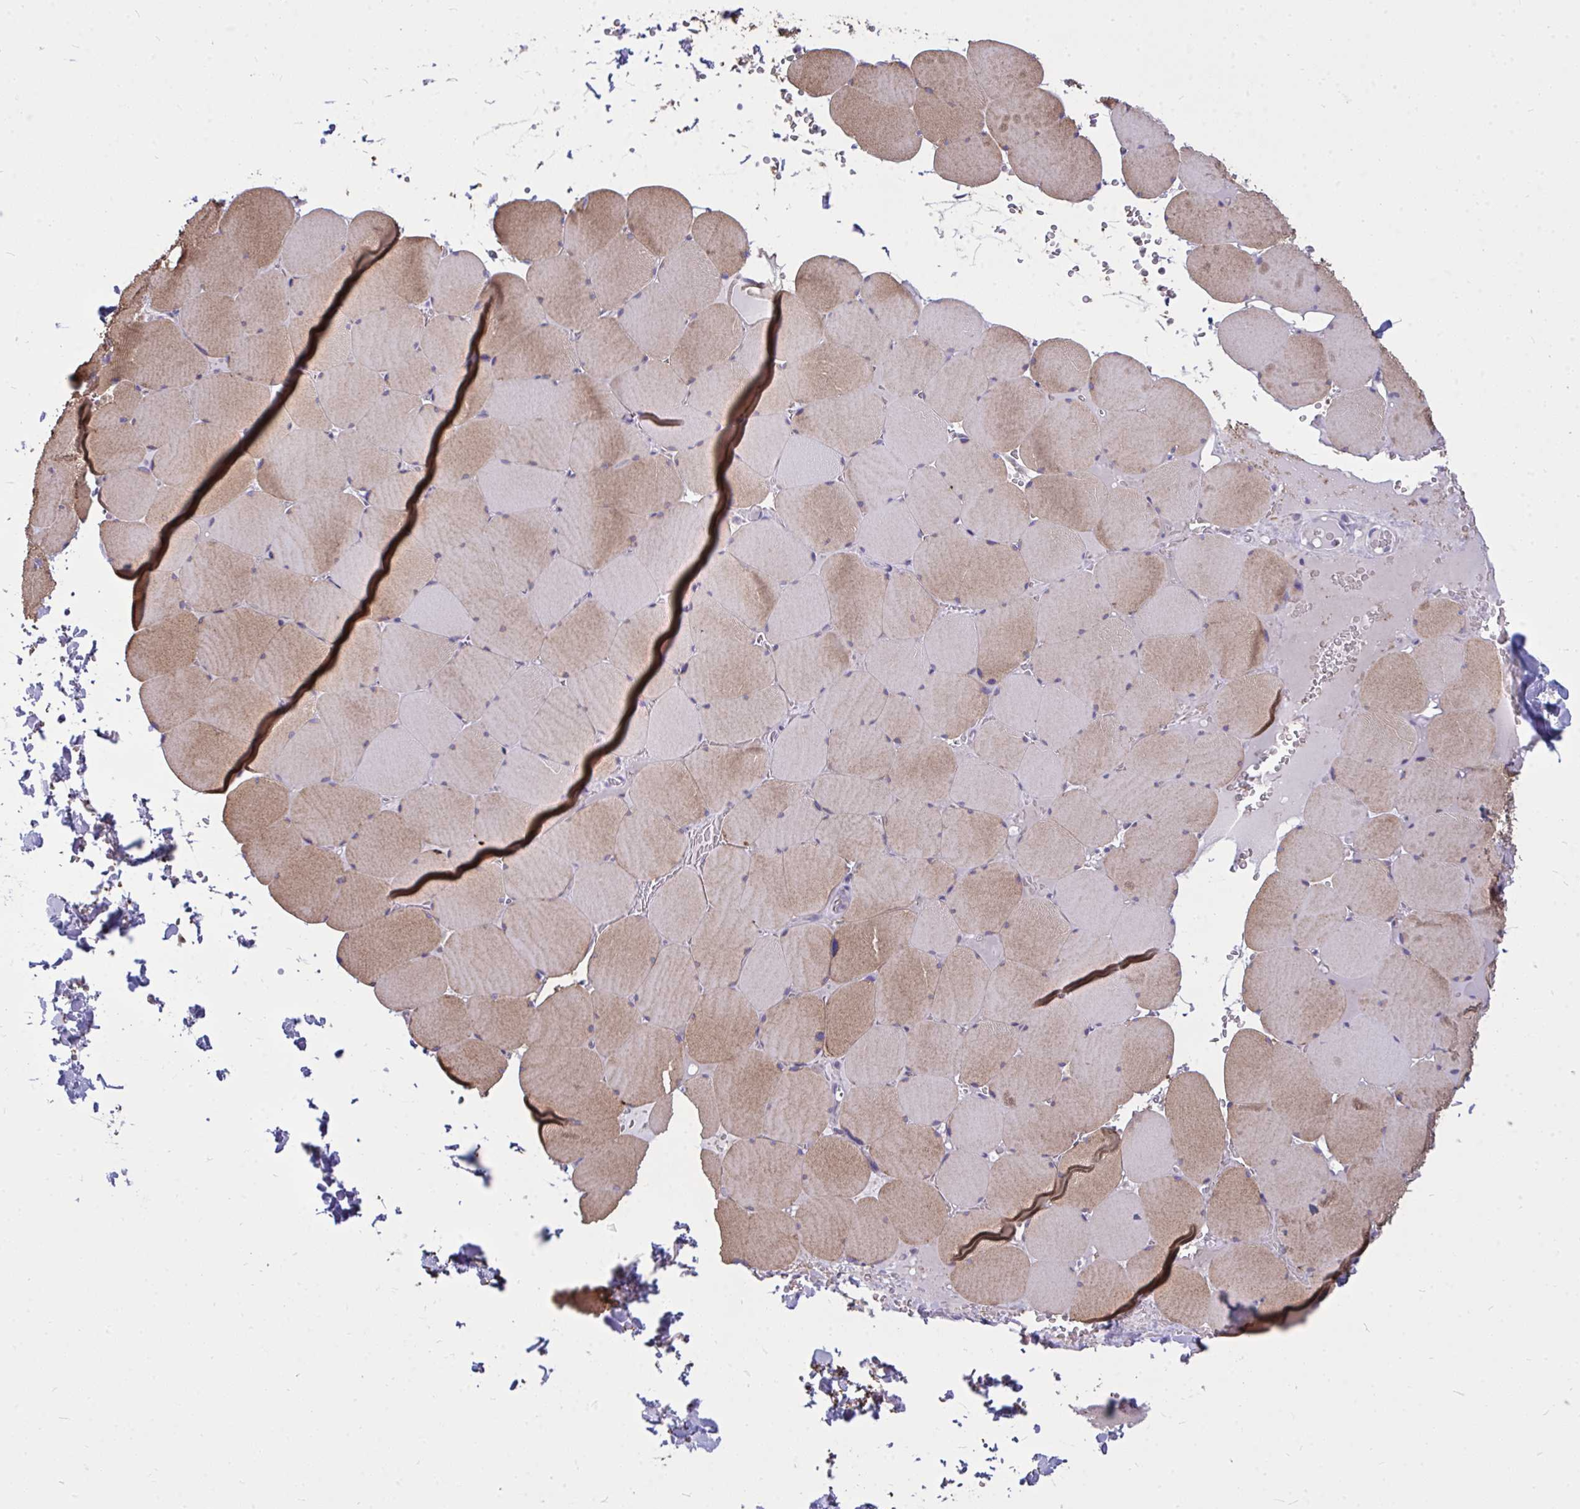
{"staining": {"intensity": "moderate", "quantity": "25%-75%", "location": "cytoplasmic/membranous"}, "tissue": "skeletal muscle", "cell_type": "Myocytes", "image_type": "normal", "snomed": [{"axis": "morphology", "description": "Normal tissue, NOS"}, {"axis": "topography", "description": "Skeletal muscle"}, {"axis": "topography", "description": "Head-Neck"}], "caption": "An image showing moderate cytoplasmic/membranous expression in about 25%-75% of myocytes in unremarkable skeletal muscle, as visualized by brown immunohistochemical staining.", "gene": "ZSCAN25", "patient": {"sex": "male", "age": 66}}